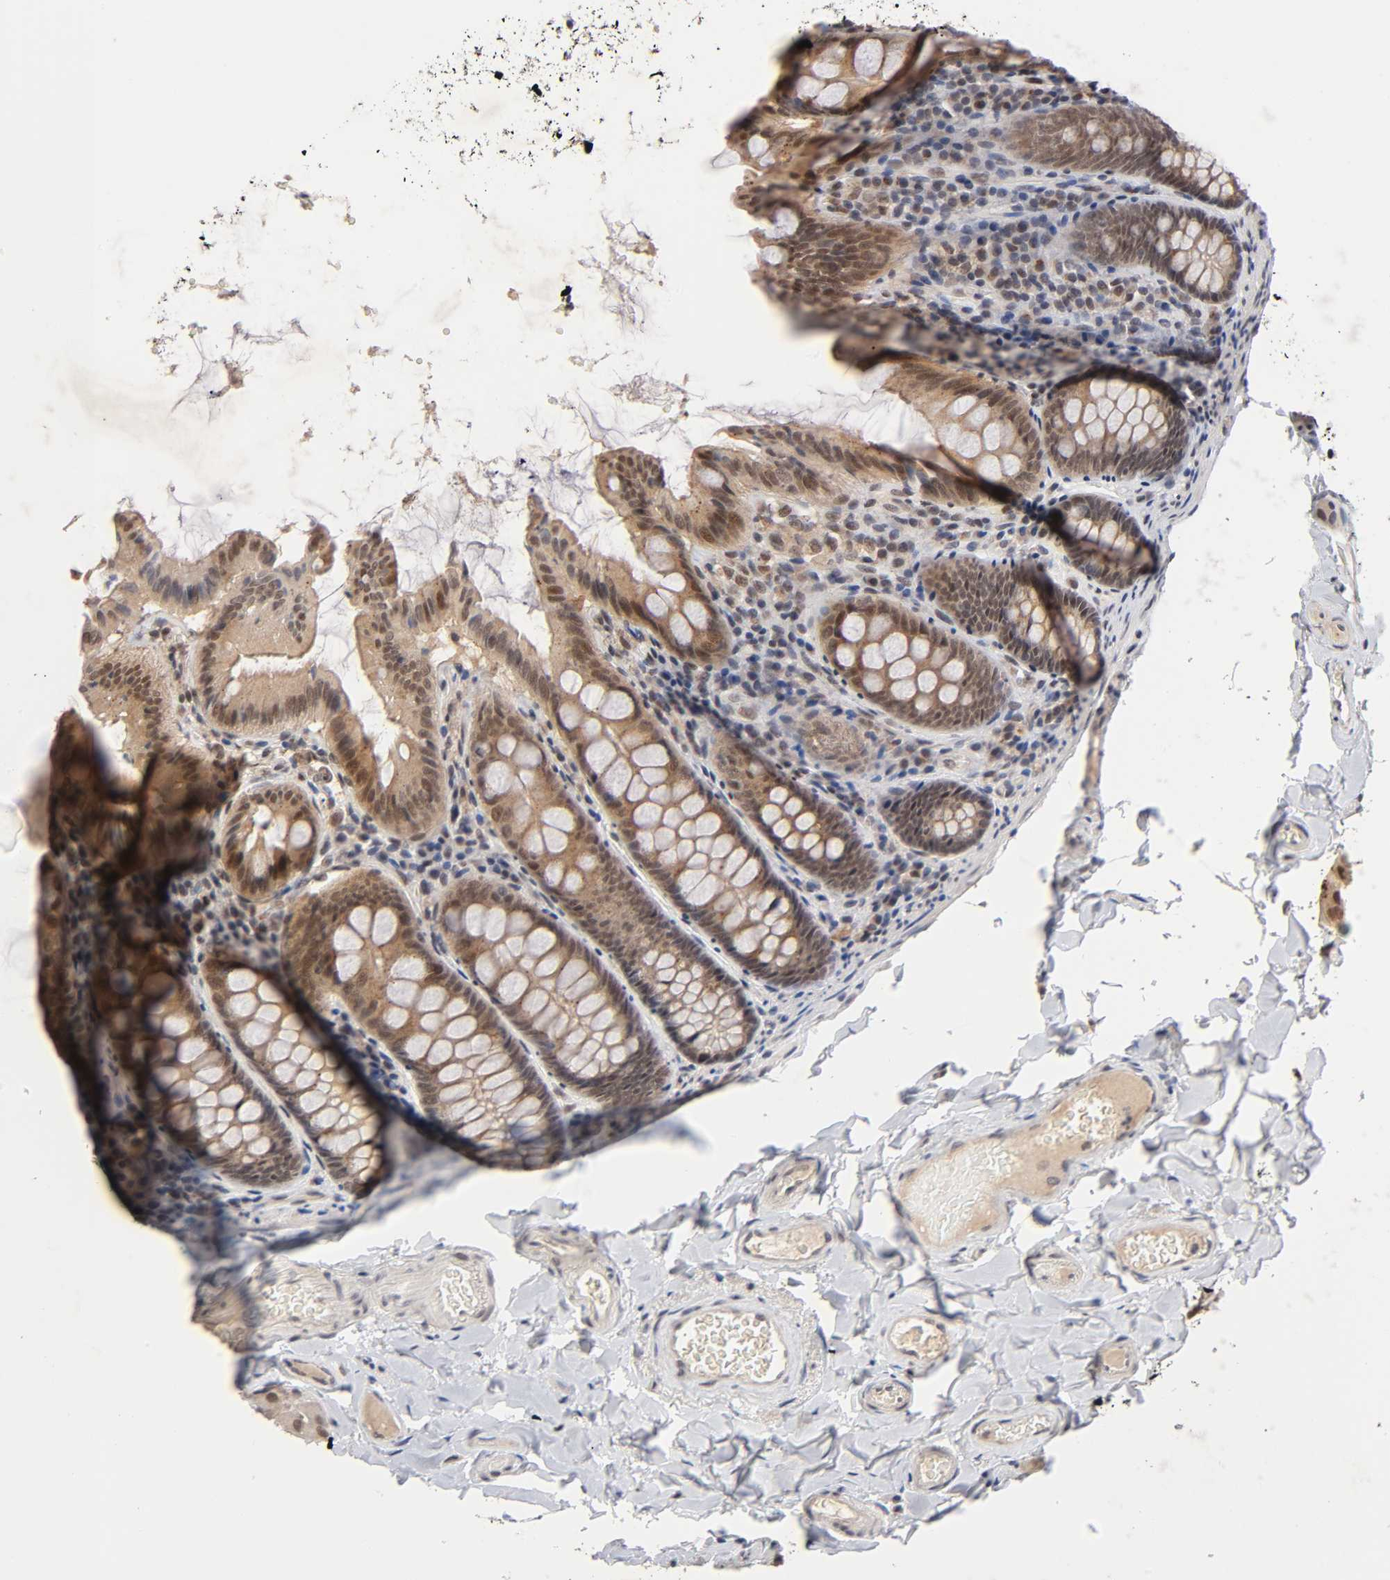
{"staining": {"intensity": "negative", "quantity": "none", "location": "none"}, "tissue": "colon", "cell_type": "Endothelial cells", "image_type": "normal", "snomed": [{"axis": "morphology", "description": "Normal tissue, NOS"}, {"axis": "topography", "description": "Colon"}], "caption": "The photomicrograph displays no significant positivity in endothelial cells of colon. The staining was performed using DAB (3,3'-diaminobenzidine) to visualize the protein expression in brown, while the nuclei were stained in blue with hematoxylin (Magnification: 20x).", "gene": "EP300", "patient": {"sex": "female", "age": 61}}